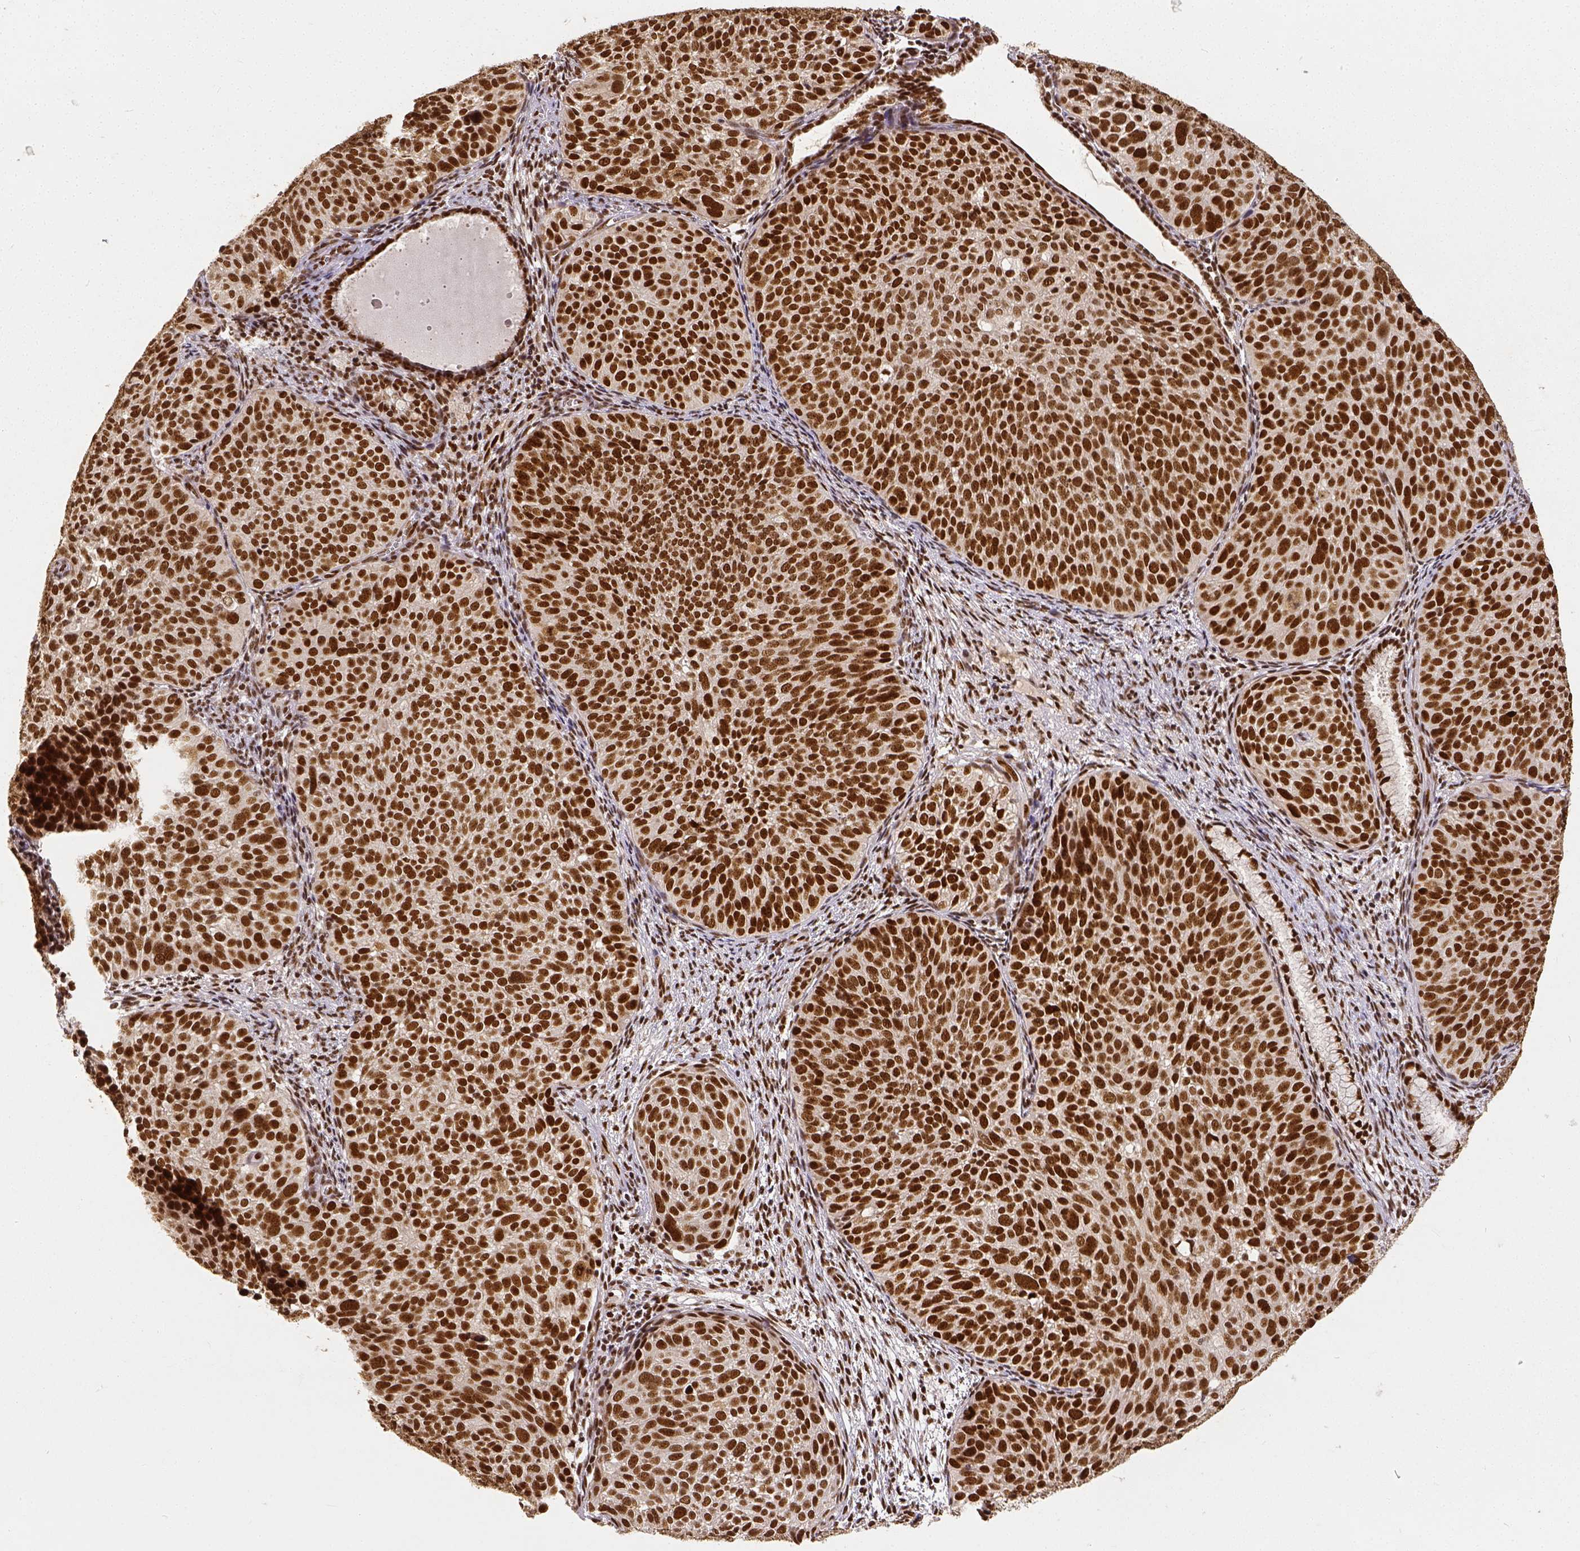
{"staining": {"intensity": "strong", "quantity": ">75%", "location": "nuclear"}, "tissue": "cervical cancer", "cell_type": "Tumor cells", "image_type": "cancer", "snomed": [{"axis": "morphology", "description": "Squamous cell carcinoma, NOS"}, {"axis": "topography", "description": "Cervix"}], "caption": "Cervical squamous cell carcinoma stained for a protein exhibits strong nuclear positivity in tumor cells. Immunohistochemistry (ihc) stains the protein in brown and the nuclei are stained blue.", "gene": "ATRX", "patient": {"sex": "female", "age": 39}}